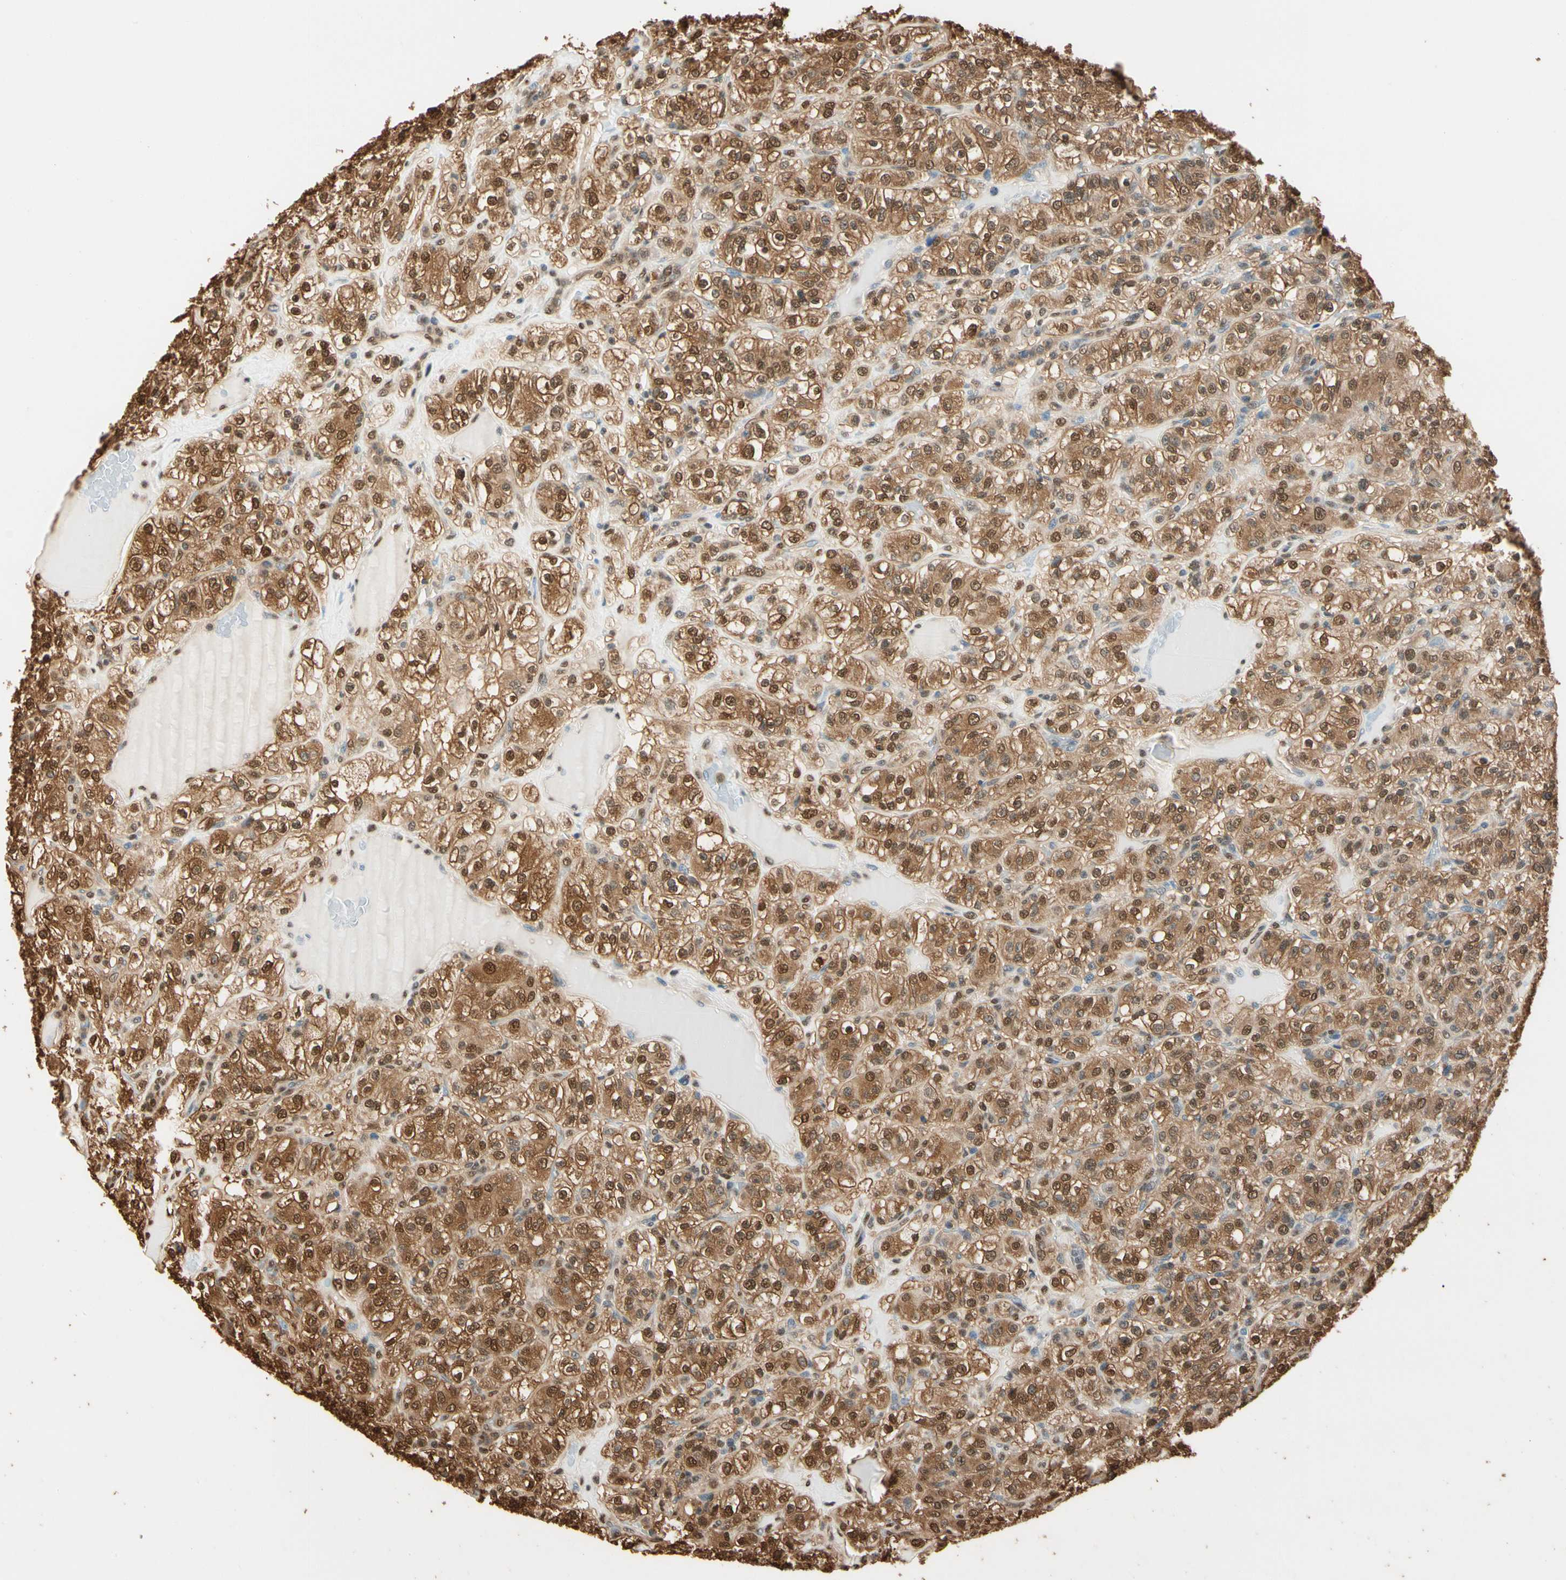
{"staining": {"intensity": "moderate", "quantity": ">75%", "location": "cytoplasmic/membranous,nuclear"}, "tissue": "renal cancer", "cell_type": "Tumor cells", "image_type": "cancer", "snomed": [{"axis": "morphology", "description": "Normal tissue, NOS"}, {"axis": "morphology", "description": "Adenocarcinoma, NOS"}, {"axis": "topography", "description": "Kidney"}], "caption": "High-magnification brightfield microscopy of renal adenocarcinoma stained with DAB (3,3'-diaminobenzidine) (brown) and counterstained with hematoxylin (blue). tumor cells exhibit moderate cytoplasmic/membranous and nuclear staining is identified in approximately>75% of cells.", "gene": "PNCK", "patient": {"sex": "female", "age": 72}}